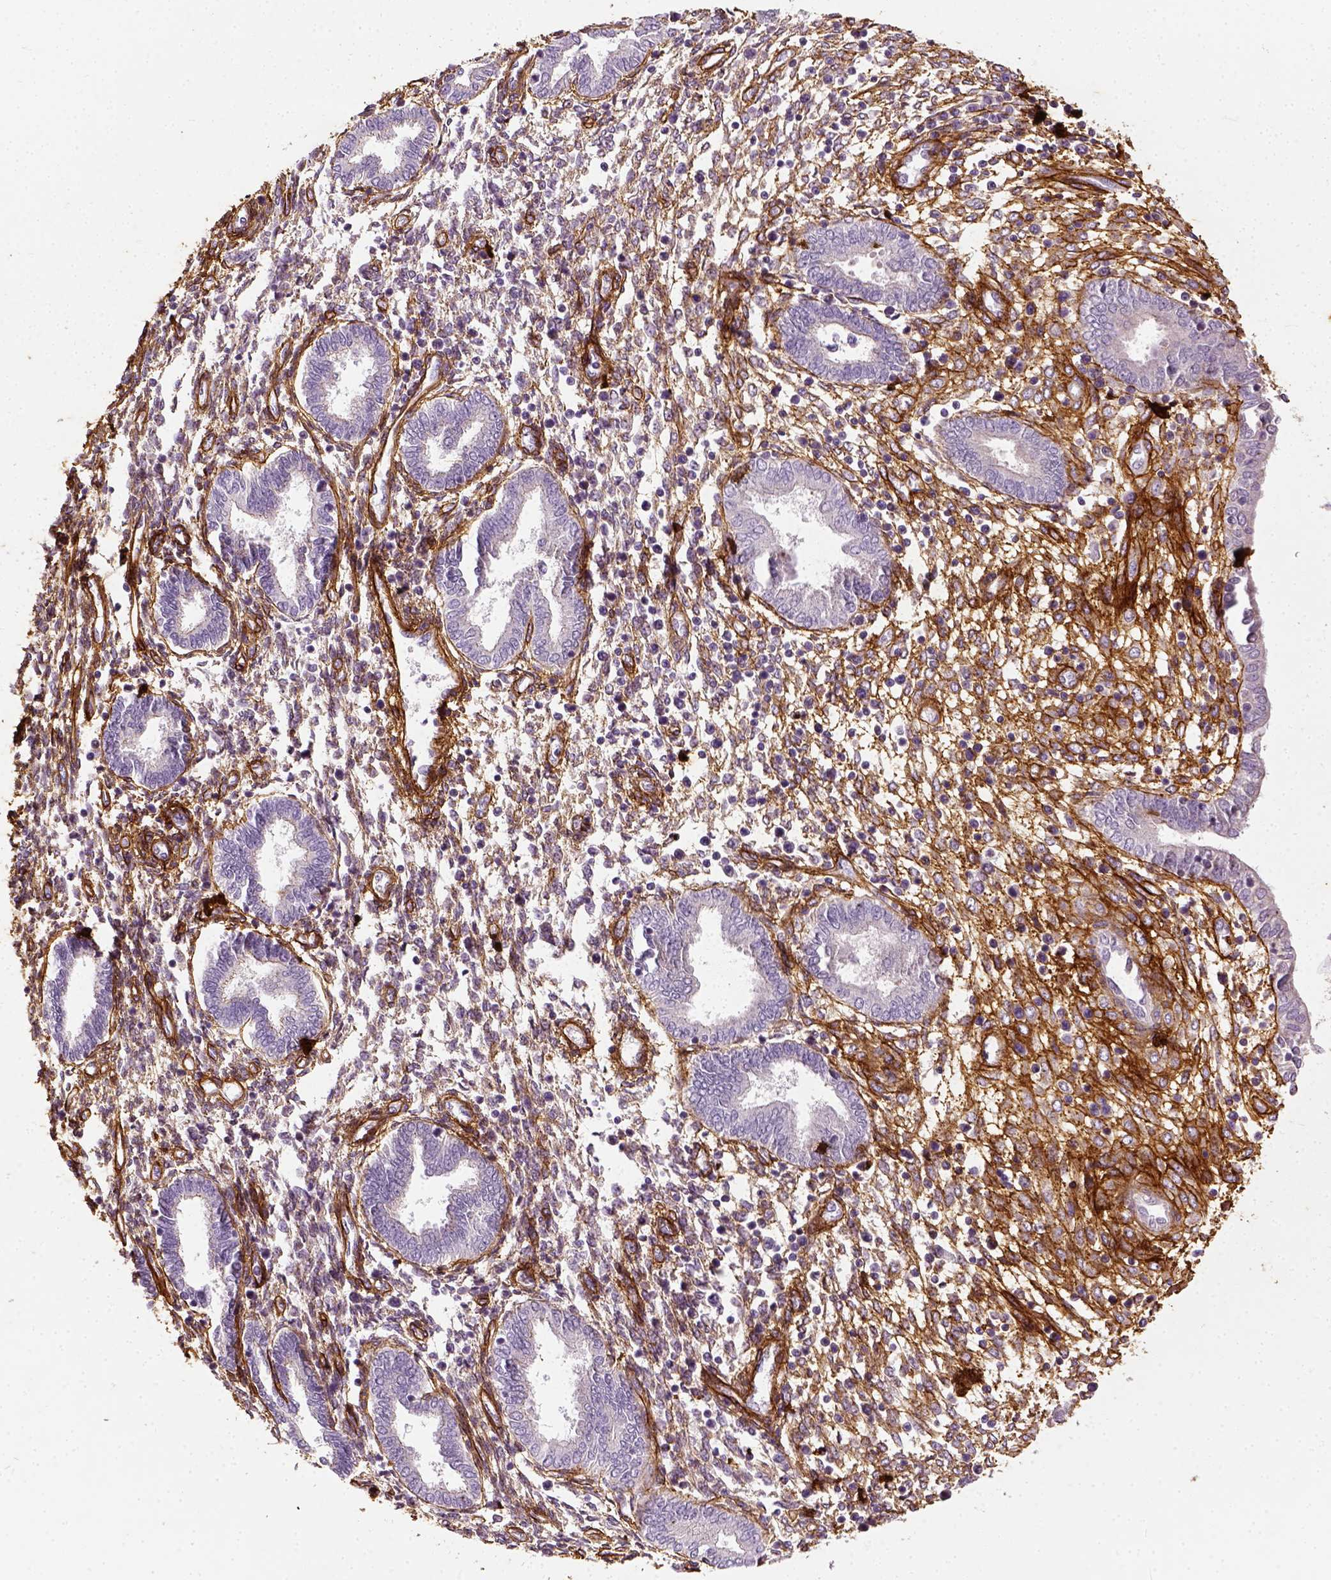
{"staining": {"intensity": "strong", "quantity": ">75%", "location": "cytoplasmic/membranous"}, "tissue": "endometrium", "cell_type": "Cells in endometrial stroma", "image_type": "normal", "snomed": [{"axis": "morphology", "description": "Normal tissue, NOS"}, {"axis": "topography", "description": "Endometrium"}], "caption": "A brown stain highlights strong cytoplasmic/membranous expression of a protein in cells in endometrial stroma of benign endometrium.", "gene": "COL6A2", "patient": {"sex": "female", "age": 42}}